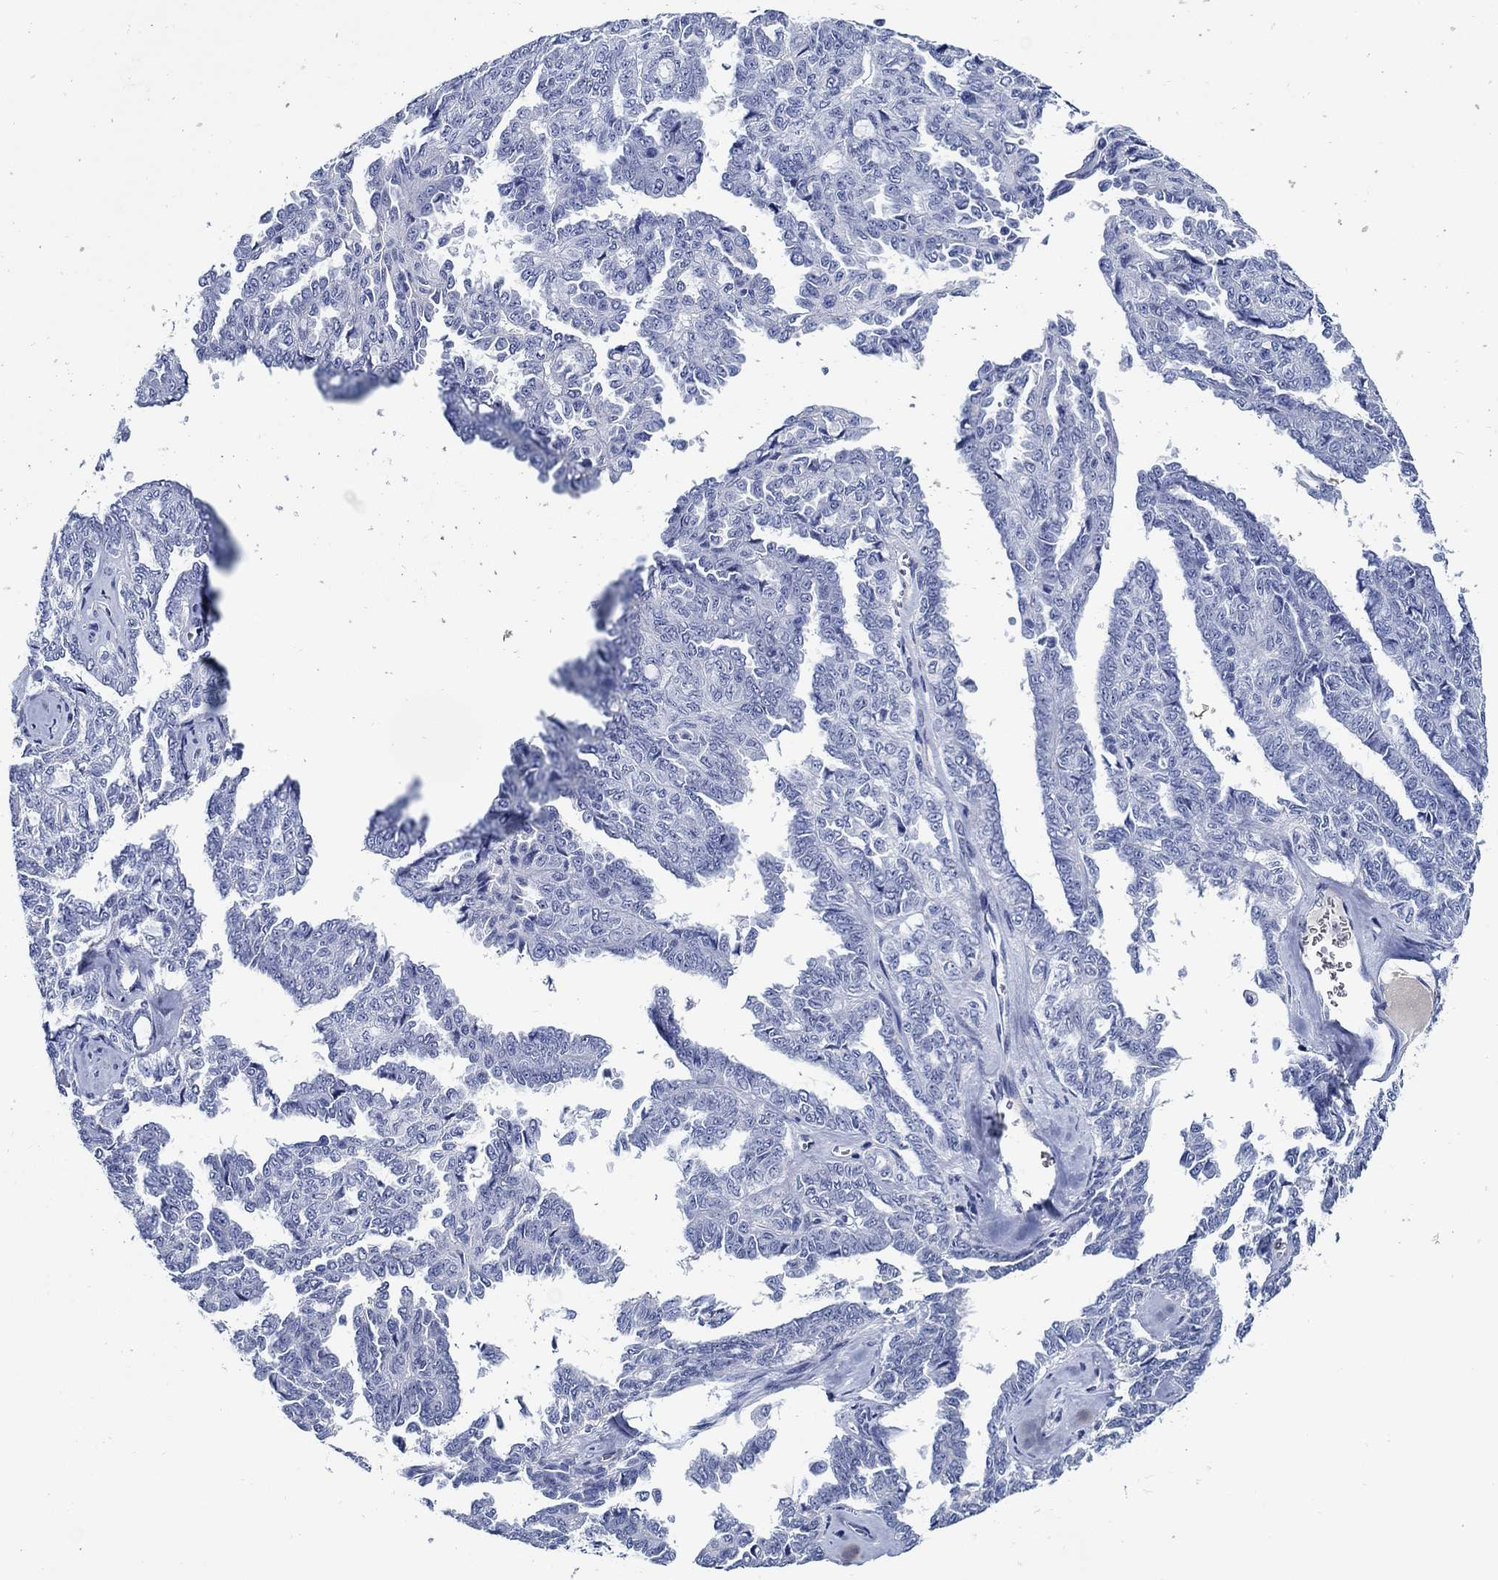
{"staining": {"intensity": "negative", "quantity": "none", "location": "none"}, "tissue": "ovarian cancer", "cell_type": "Tumor cells", "image_type": "cancer", "snomed": [{"axis": "morphology", "description": "Cystadenocarcinoma, serous, NOS"}, {"axis": "topography", "description": "Ovary"}], "caption": "Immunohistochemical staining of human ovarian cancer (serous cystadenocarcinoma) shows no significant expression in tumor cells. (Brightfield microscopy of DAB (3,3'-diaminobenzidine) IHC at high magnification).", "gene": "MC2R", "patient": {"sex": "female", "age": 71}}